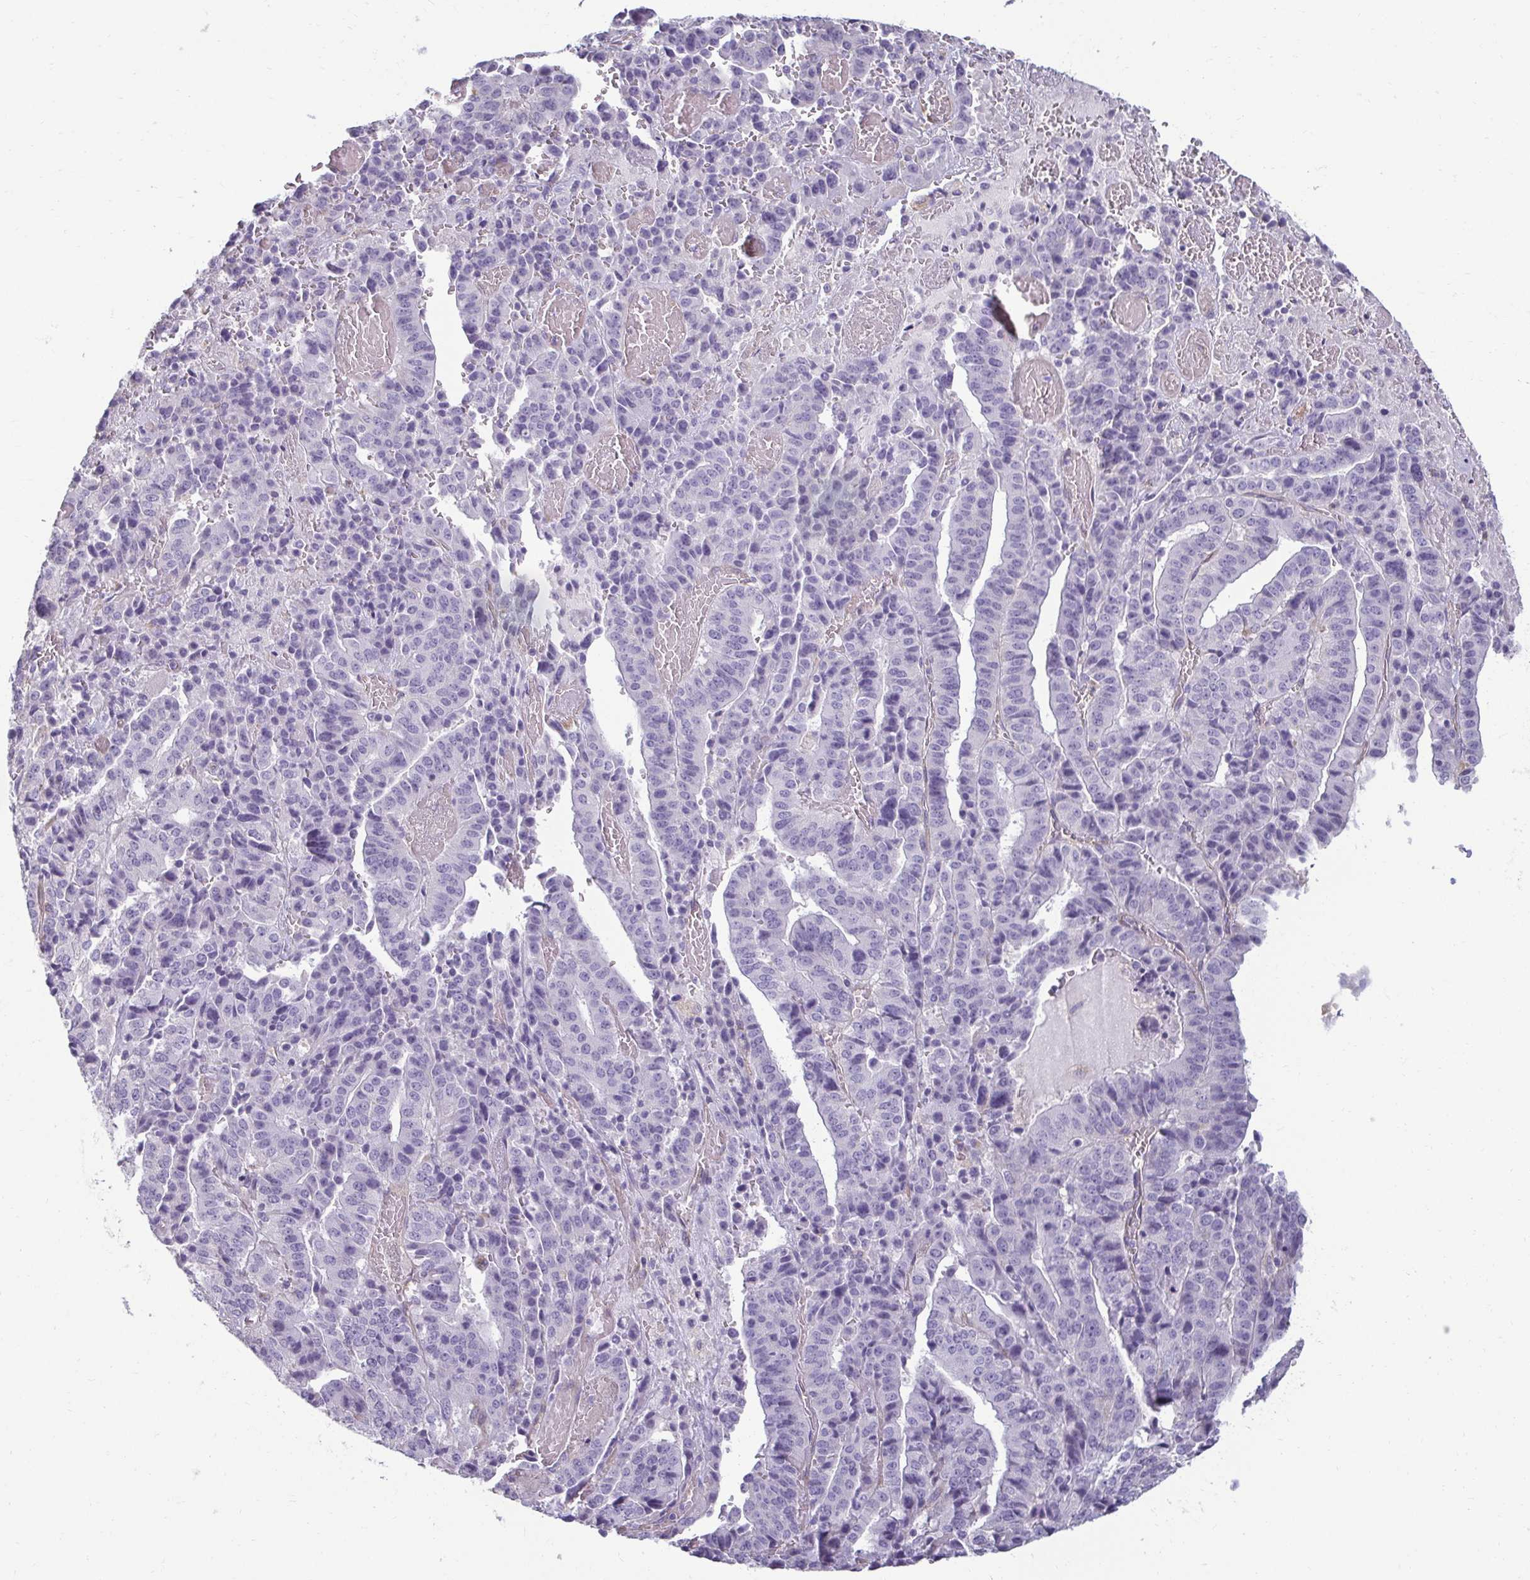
{"staining": {"intensity": "negative", "quantity": "none", "location": "none"}, "tissue": "stomach cancer", "cell_type": "Tumor cells", "image_type": "cancer", "snomed": [{"axis": "morphology", "description": "Adenocarcinoma, NOS"}, {"axis": "topography", "description": "Stomach"}], "caption": "An IHC image of stomach adenocarcinoma is shown. There is no staining in tumor cells of stomach adenocarcinoma.", "gene": "PDE2A", "patient": {"sex": "male", "age": 48}}